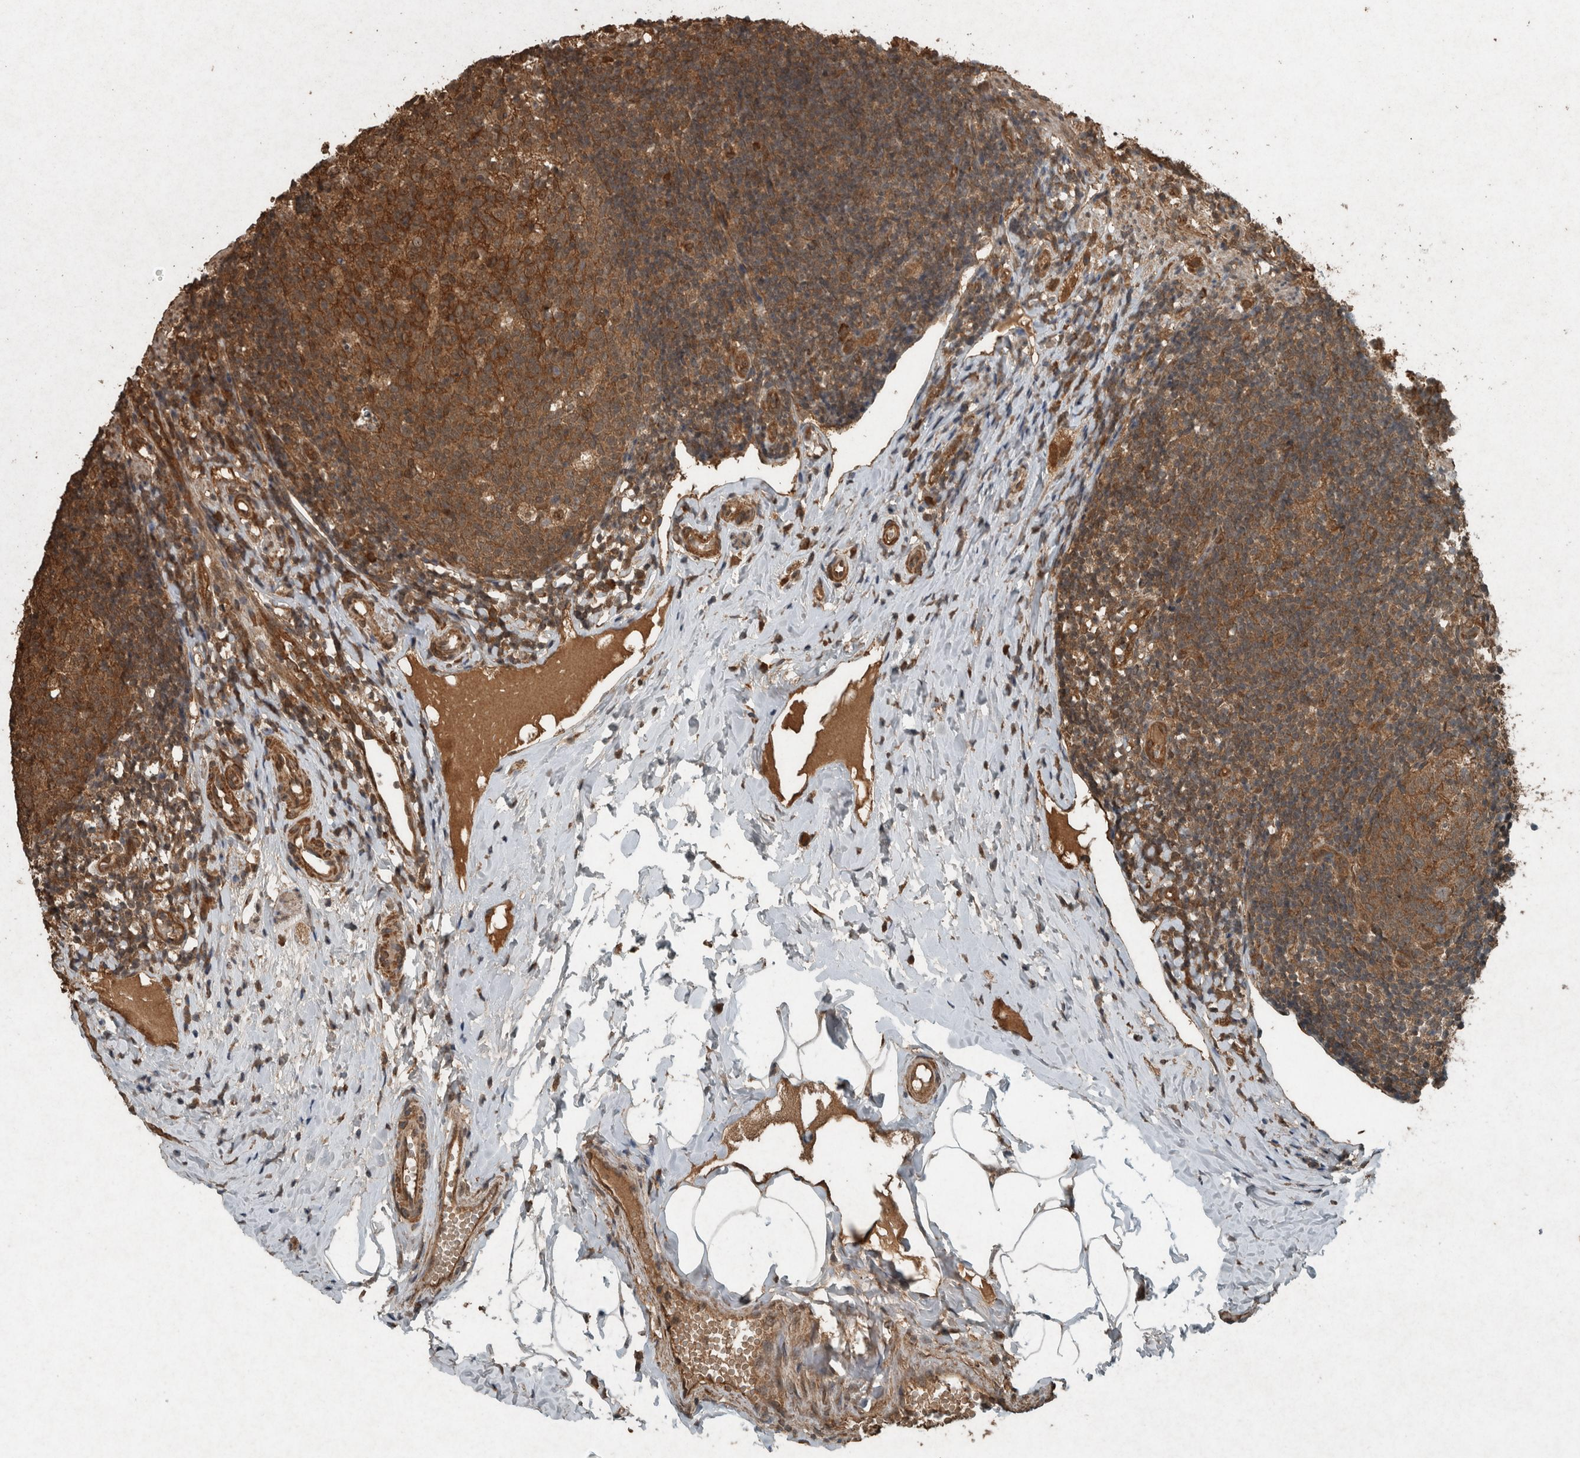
{"staining": {"intensity": "moderate", "quantity": ">75%", "location": "cytoplasmic/membranous"}, "tissue": "appendix", "cell_type": "Glandular cells", "image_type": "normal", "snomed": [{"axis": "morphology", "description": "Normal tissue, NOS"}, {"axis": "topography", "description": "Appendix"}], "caption": "High-power microscopy captured an immunohistochemistry micrograph of benign appendix, revealing moderate cytoplasmic/membranous expression in approximately >75% of glandular cells.", "gene": "ARHGEF12", "patient": {"sex": "female", "age": 20}}